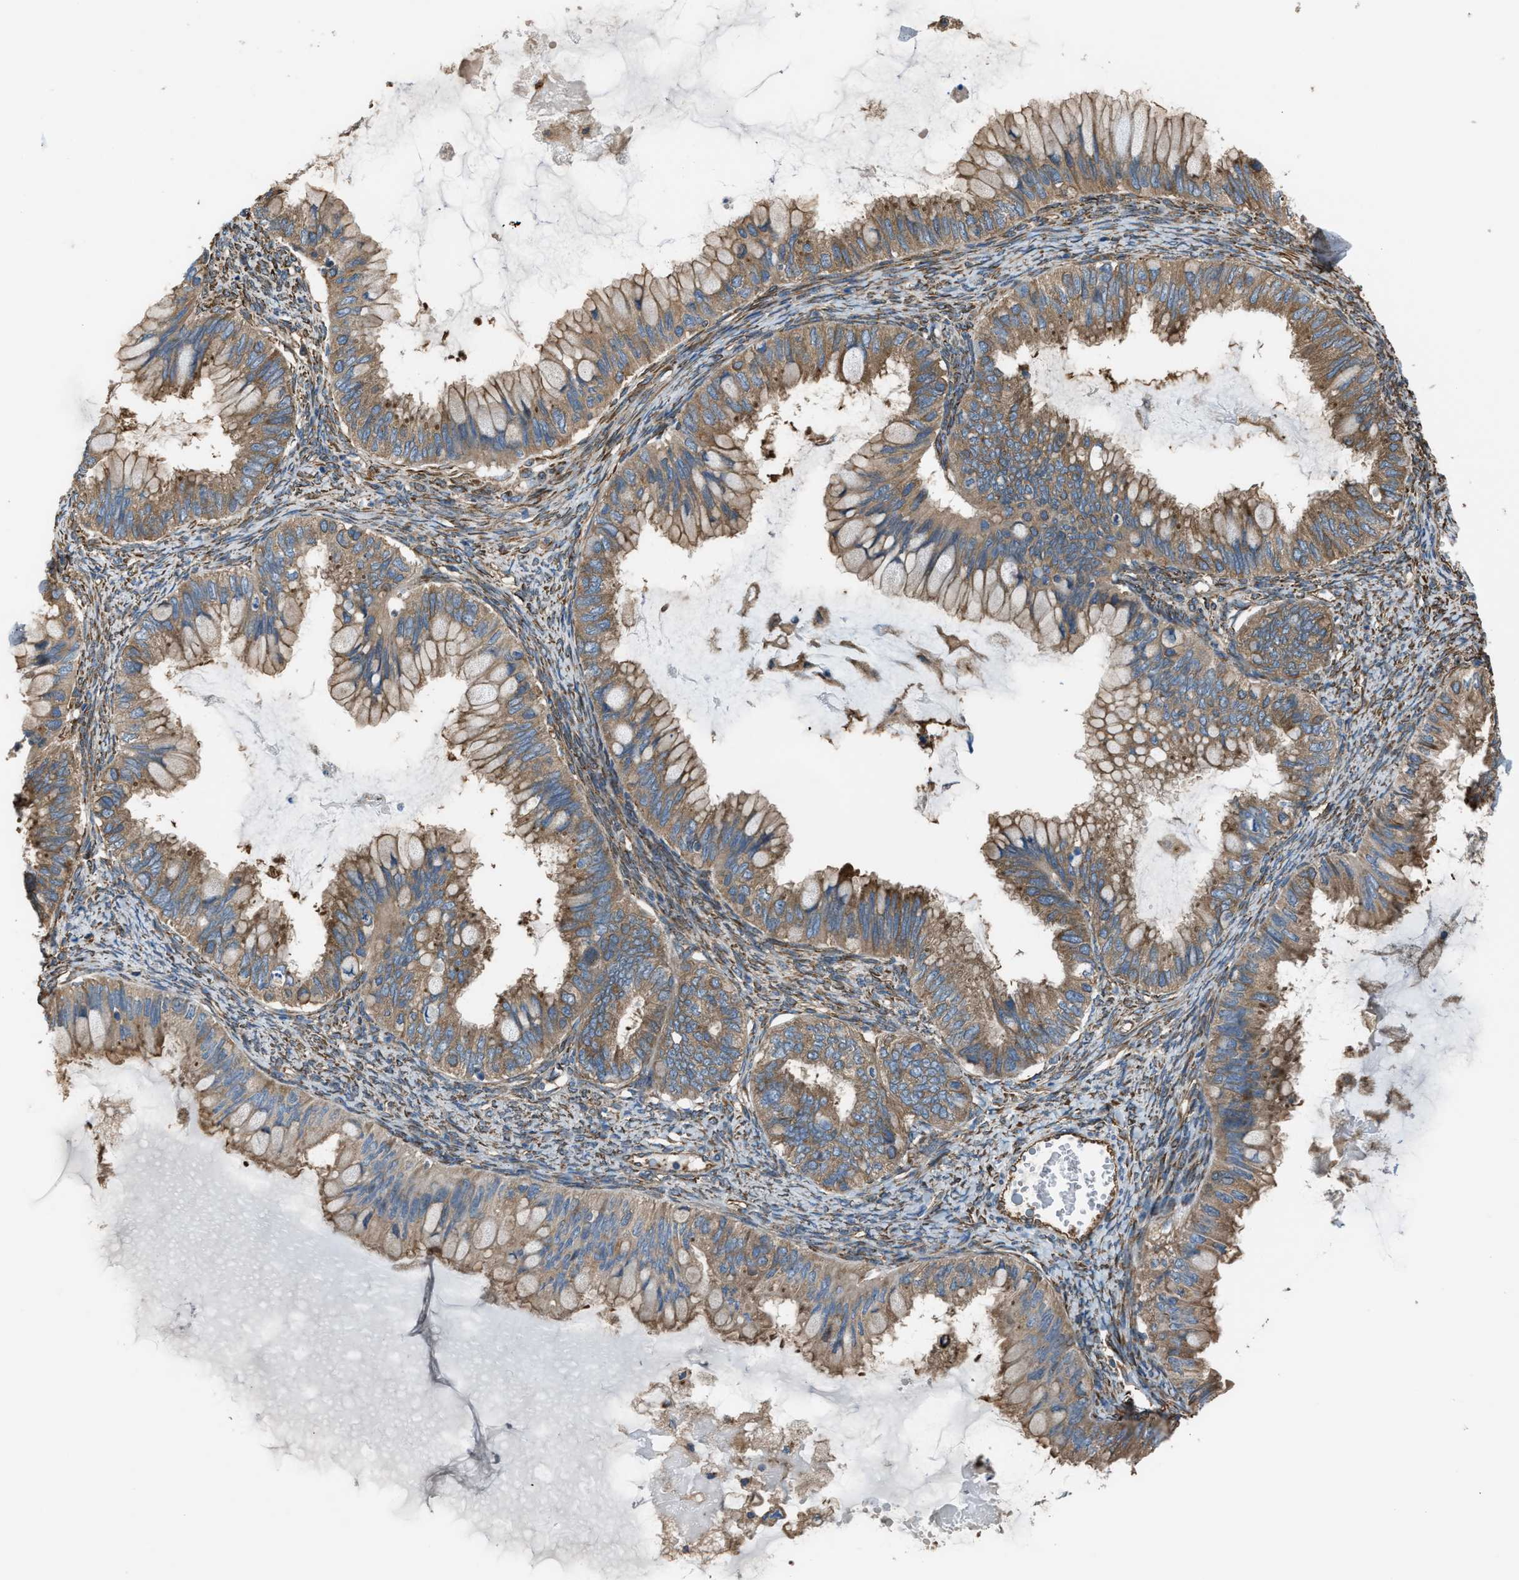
{"staining": {"intensity": "moderate", "quantity": ">75%", "location": "cytoplasmic/membranous"}, "tissue": "ovarian cancer", "cell_type": "Tumor cells", "image_type": "cancer", "snomed": [{"axis": "morphology", "description": "Cystadenocarcinoma, mucinous, NOS"}, {"axis": "topography", "description": "Ovary"}], "caption": "There is medium levels of moderate cytoplasmic/membranous positivity in tumor cells of mucinous cystadenocarcinoma (ovarian), as demonstrated by immunohistochemical staining (brown color).", "gene": "TRPC1", "patient": {"sex": "female", "age": 80}}